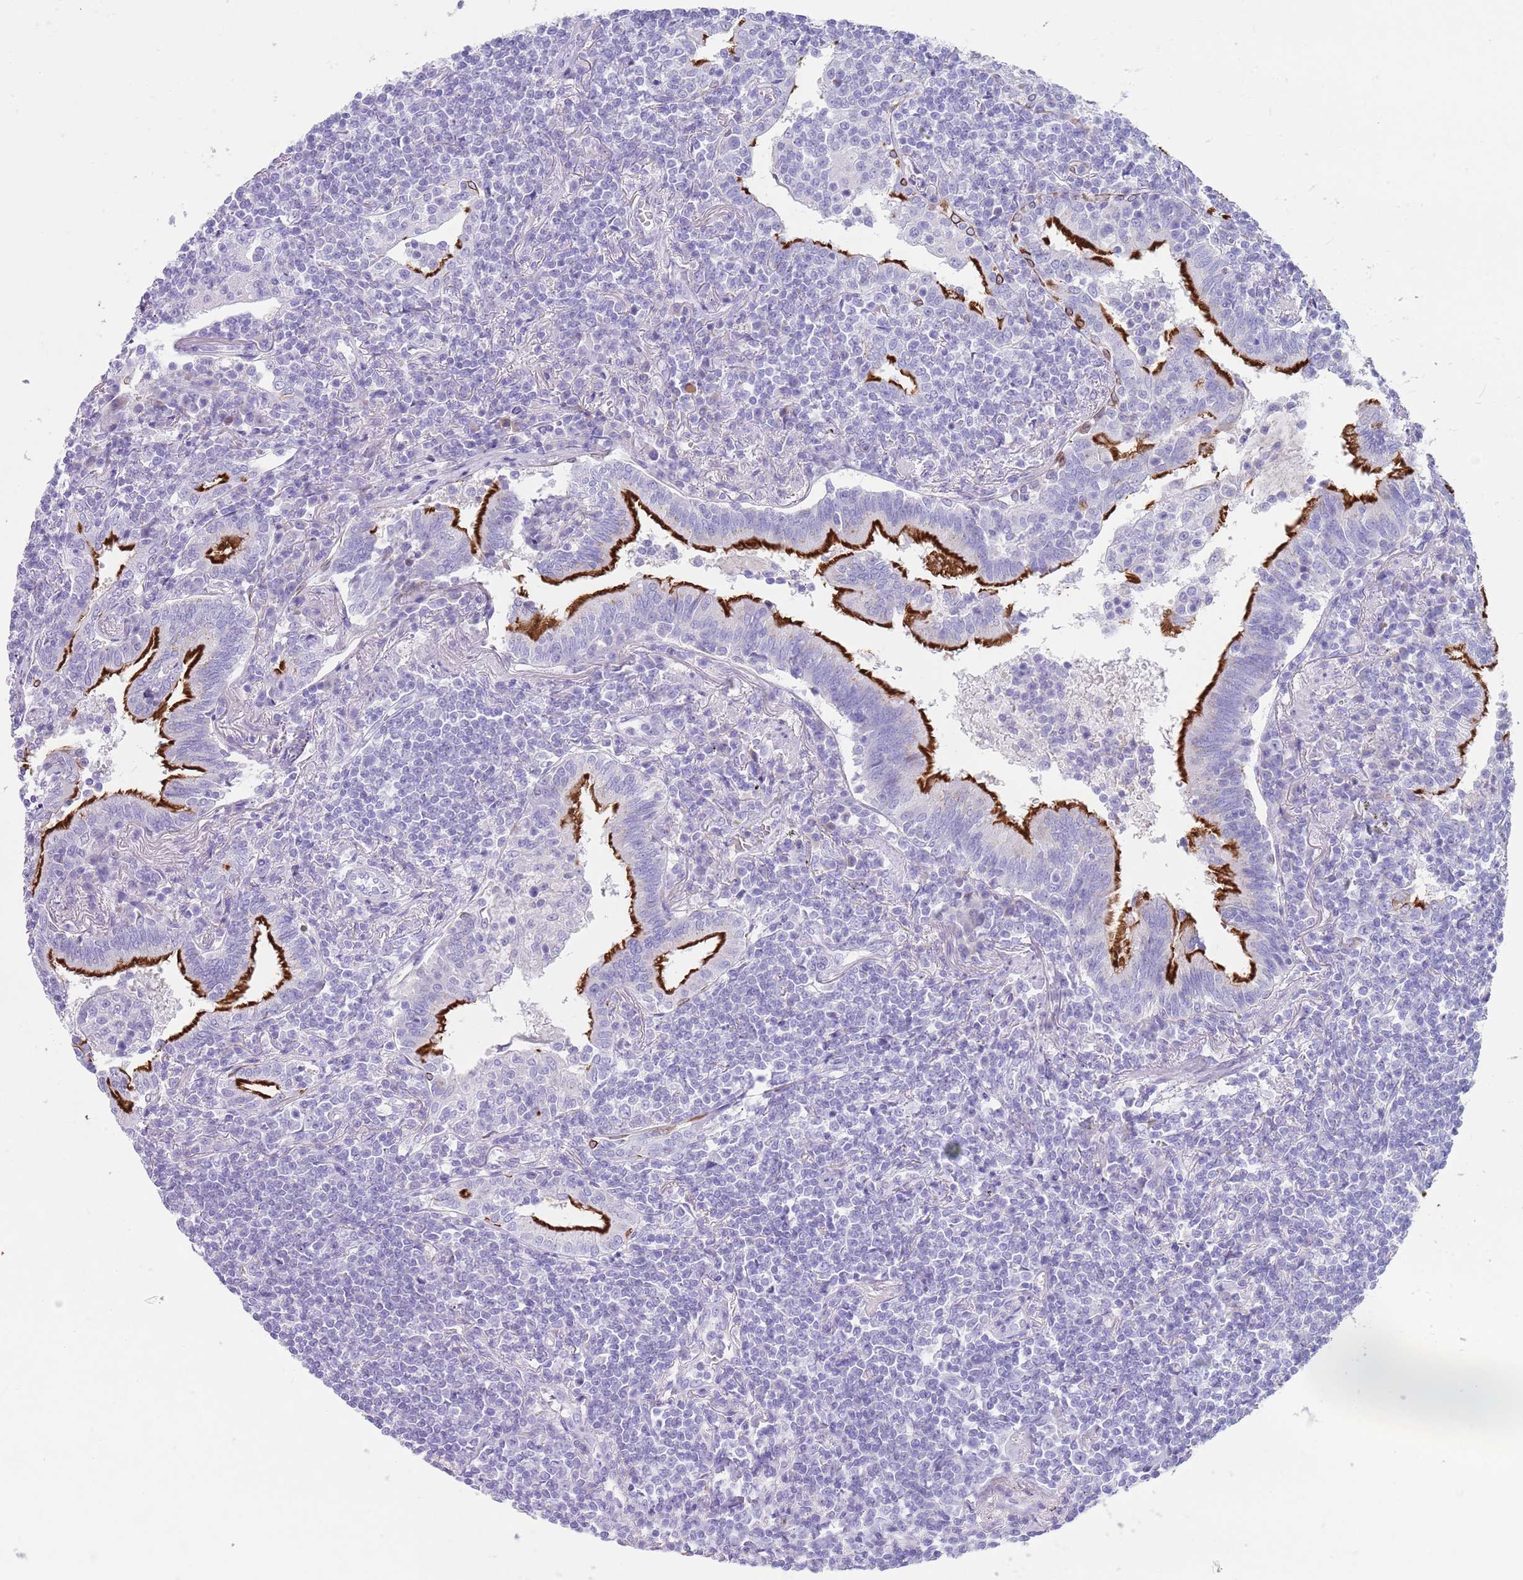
{"staining": {"intensity": "negative", "quantity": "none", "location": "none"}, "tissue": "lymphoma", "cell_type": "Tumor cells", "image_type": "cancer", "snomed": [{"axis": "morphology", "description": "Malignant lymphoma, non-Hodgkin's type, Low grade"}, {"axis": "topography", "description": "Lung"}], "caption": "Micrograph shows no protein expression in tumor cells of lymphoma tissue. Nuclei are stained in blue.", "gene": "CPXM2", "patient": {"sex": "female", "age": 71}}